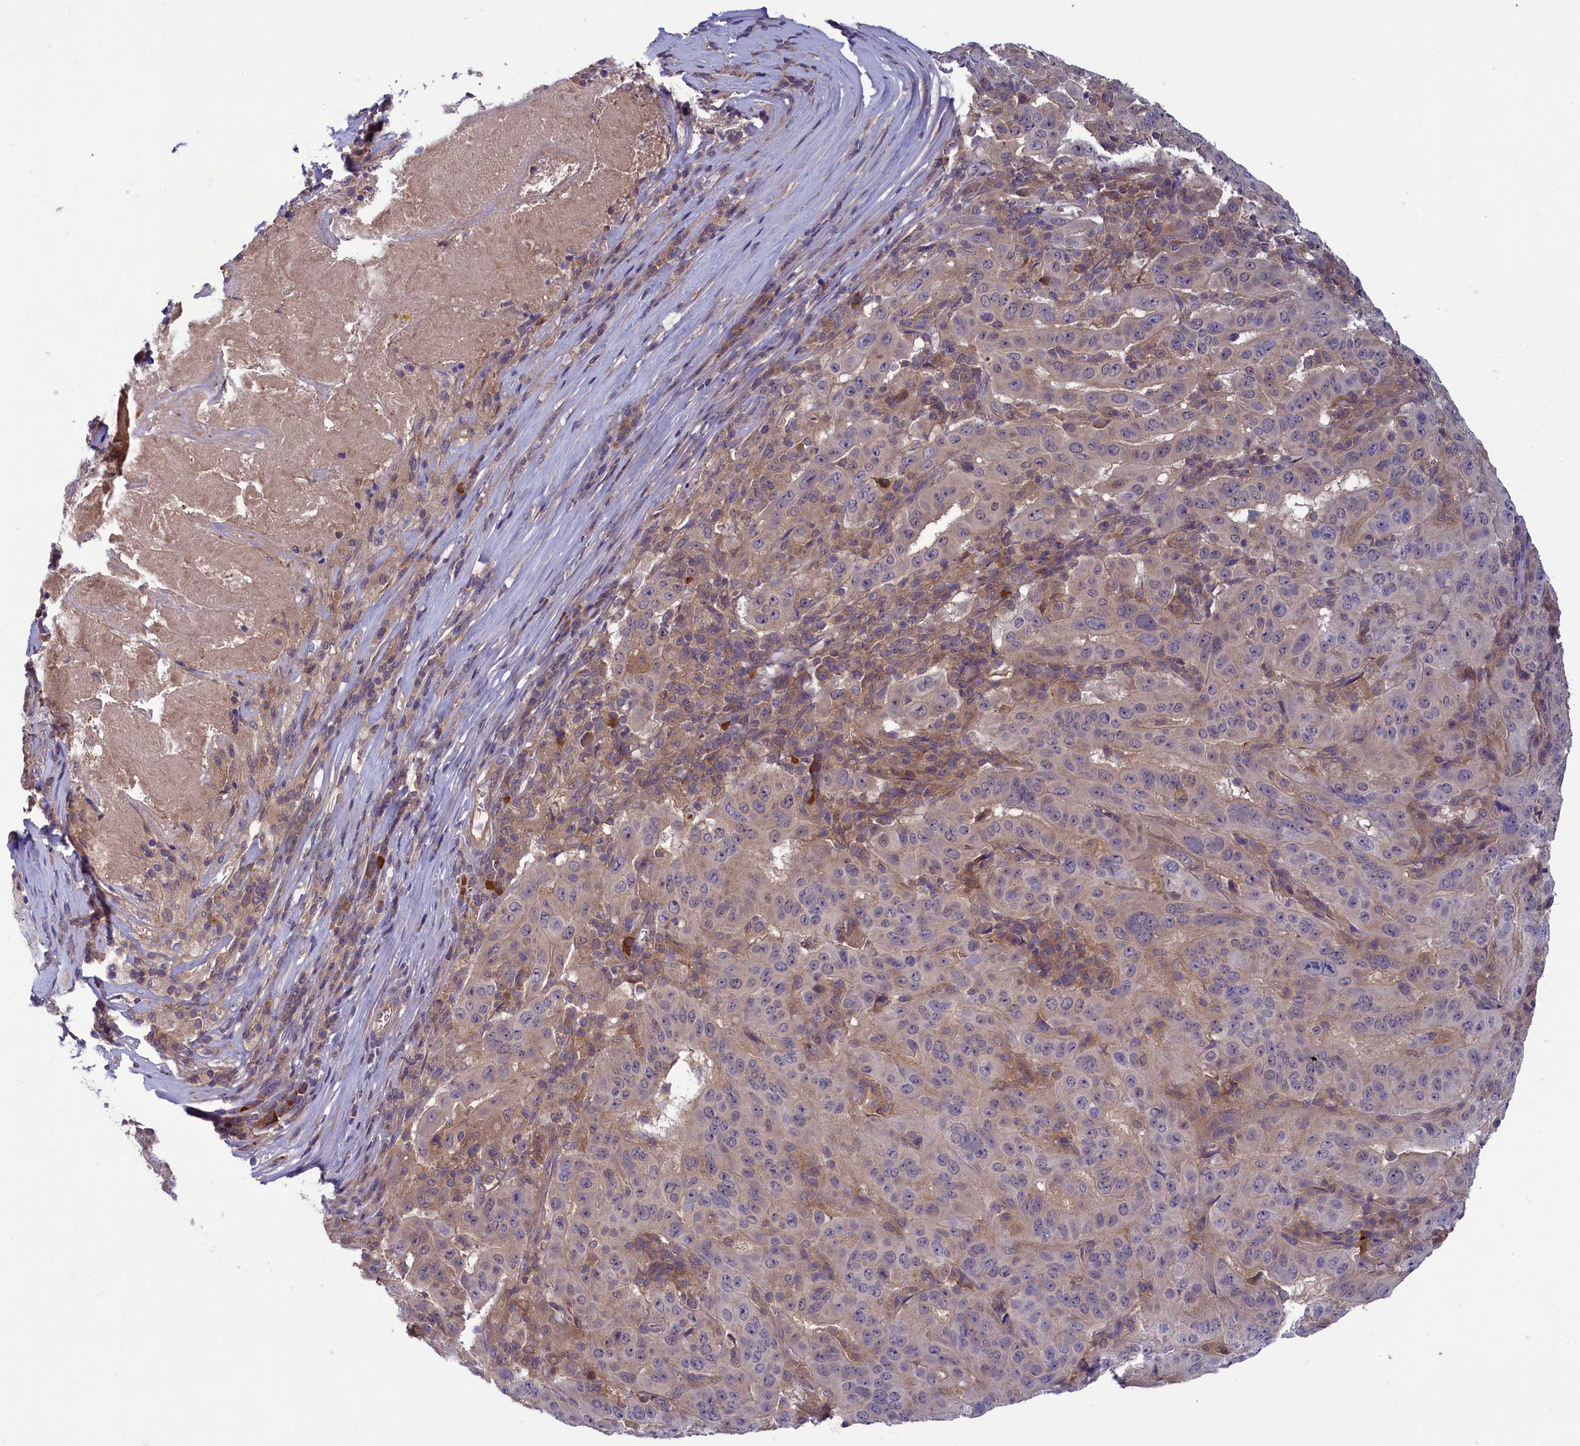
{"staining": {"intensity": "weak", "quantity": "<25%", "location": "cytoplasmic/membranous"}, "tissue": "pancreatic cancer", "cell_type": "Tumor cells", "image_type": "cancer", "snomed": [{"axis": "morphology", "description": "Adenocarcinoma, NOS"}, {"axis": "topography", "description": "Pancreas"}], "caption": "The image exhibits no significant positivity in tumor cells of adenocarcinoma (pancreatic).", "gene": "NUBP1", "patient": {"sex": "male", "age": 63}}